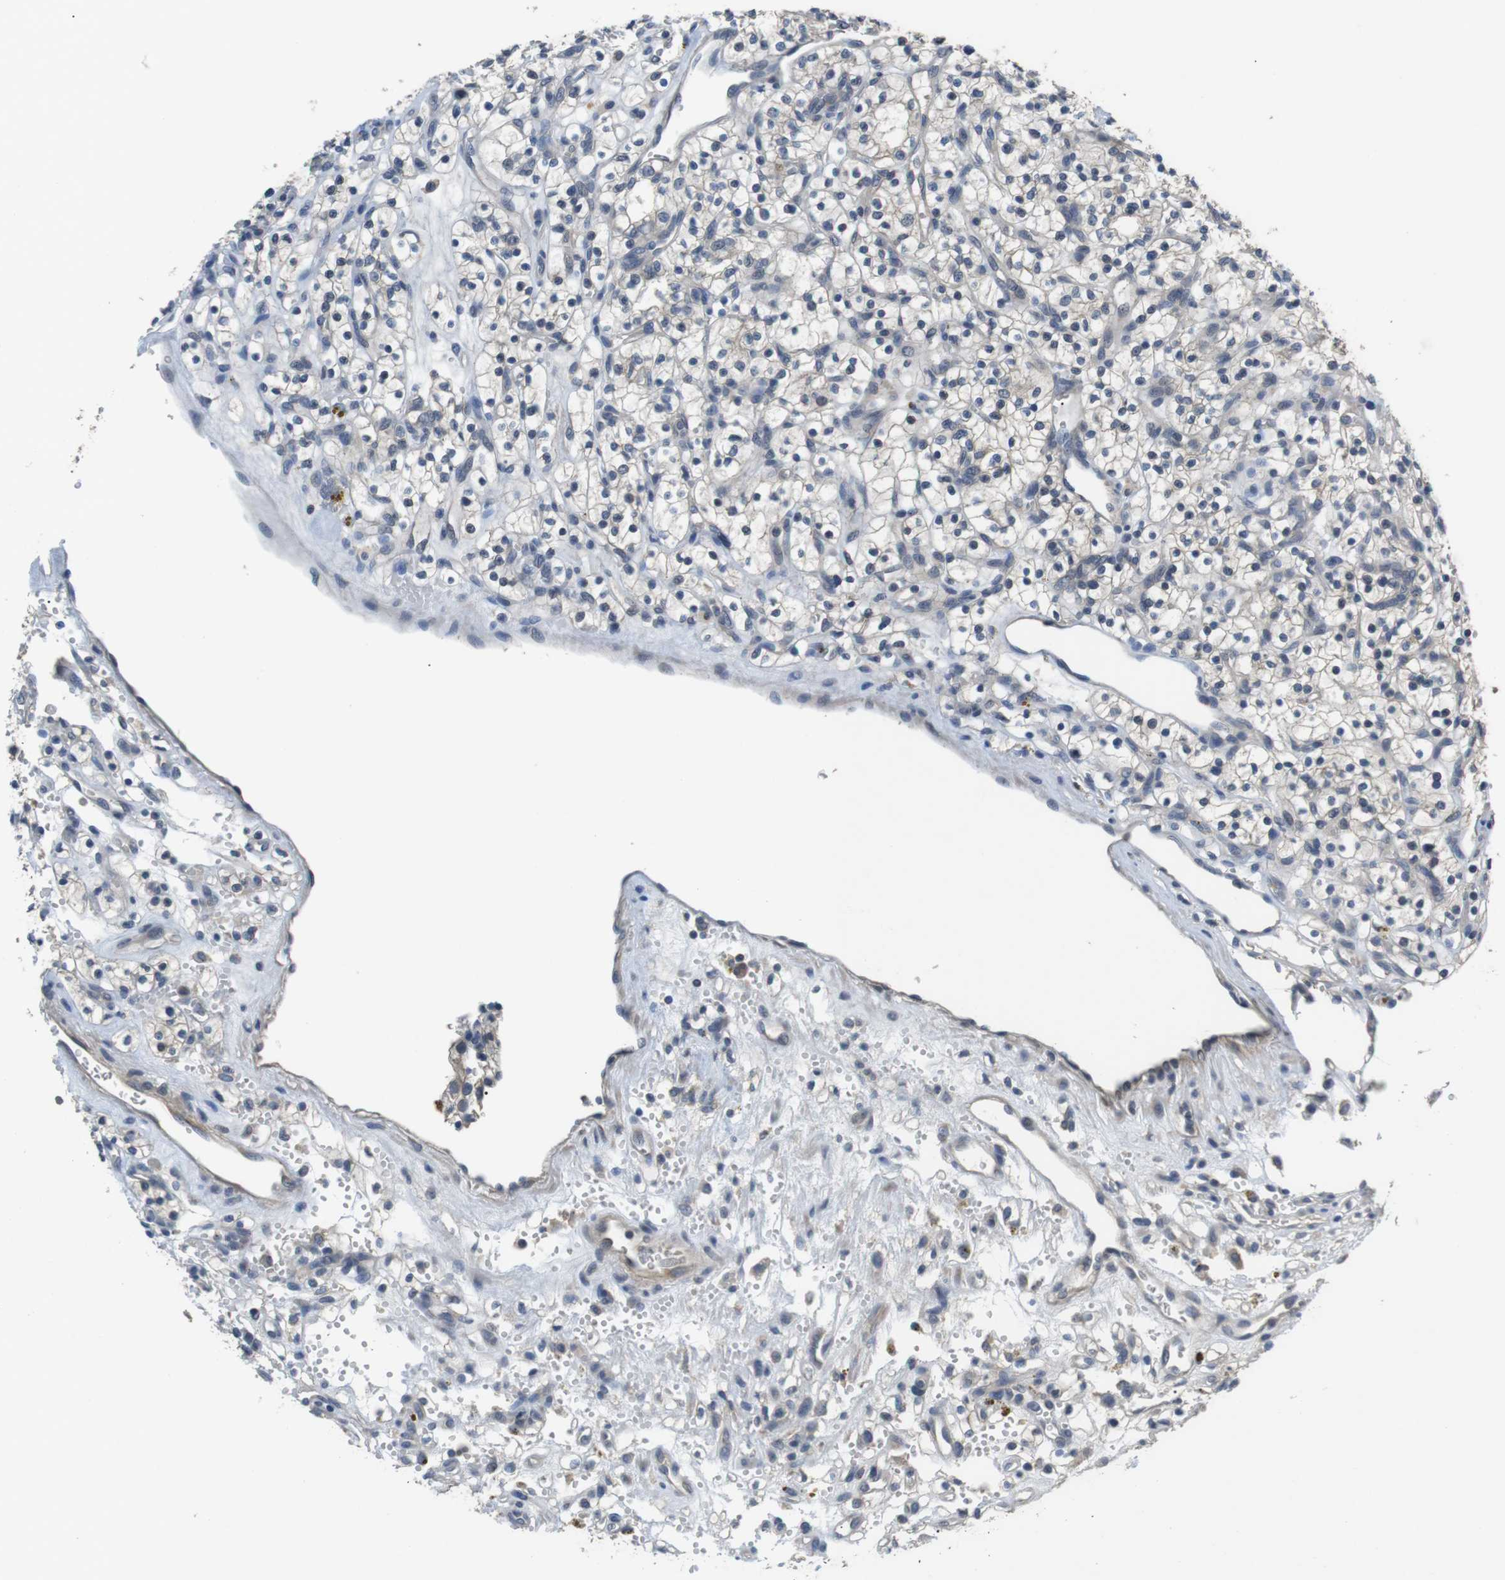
{"staining": {"intensity": "negative", "quantity": "none", "location": "none"}, "tissue": "renal cancer", "cell_type": "Tumor cells", "image_type": "cancer", "snomed": [{"axis": "morphology", "description": "Adenocarcinoma, NOS"}, {"axis": "topography", "description": "Kidney"}], "caption": "A micrograph of human renal cancer is negative for staining in tumor cells.", "gene": "ADGRL3", "patient": {"sex": "female", "age": 57}}